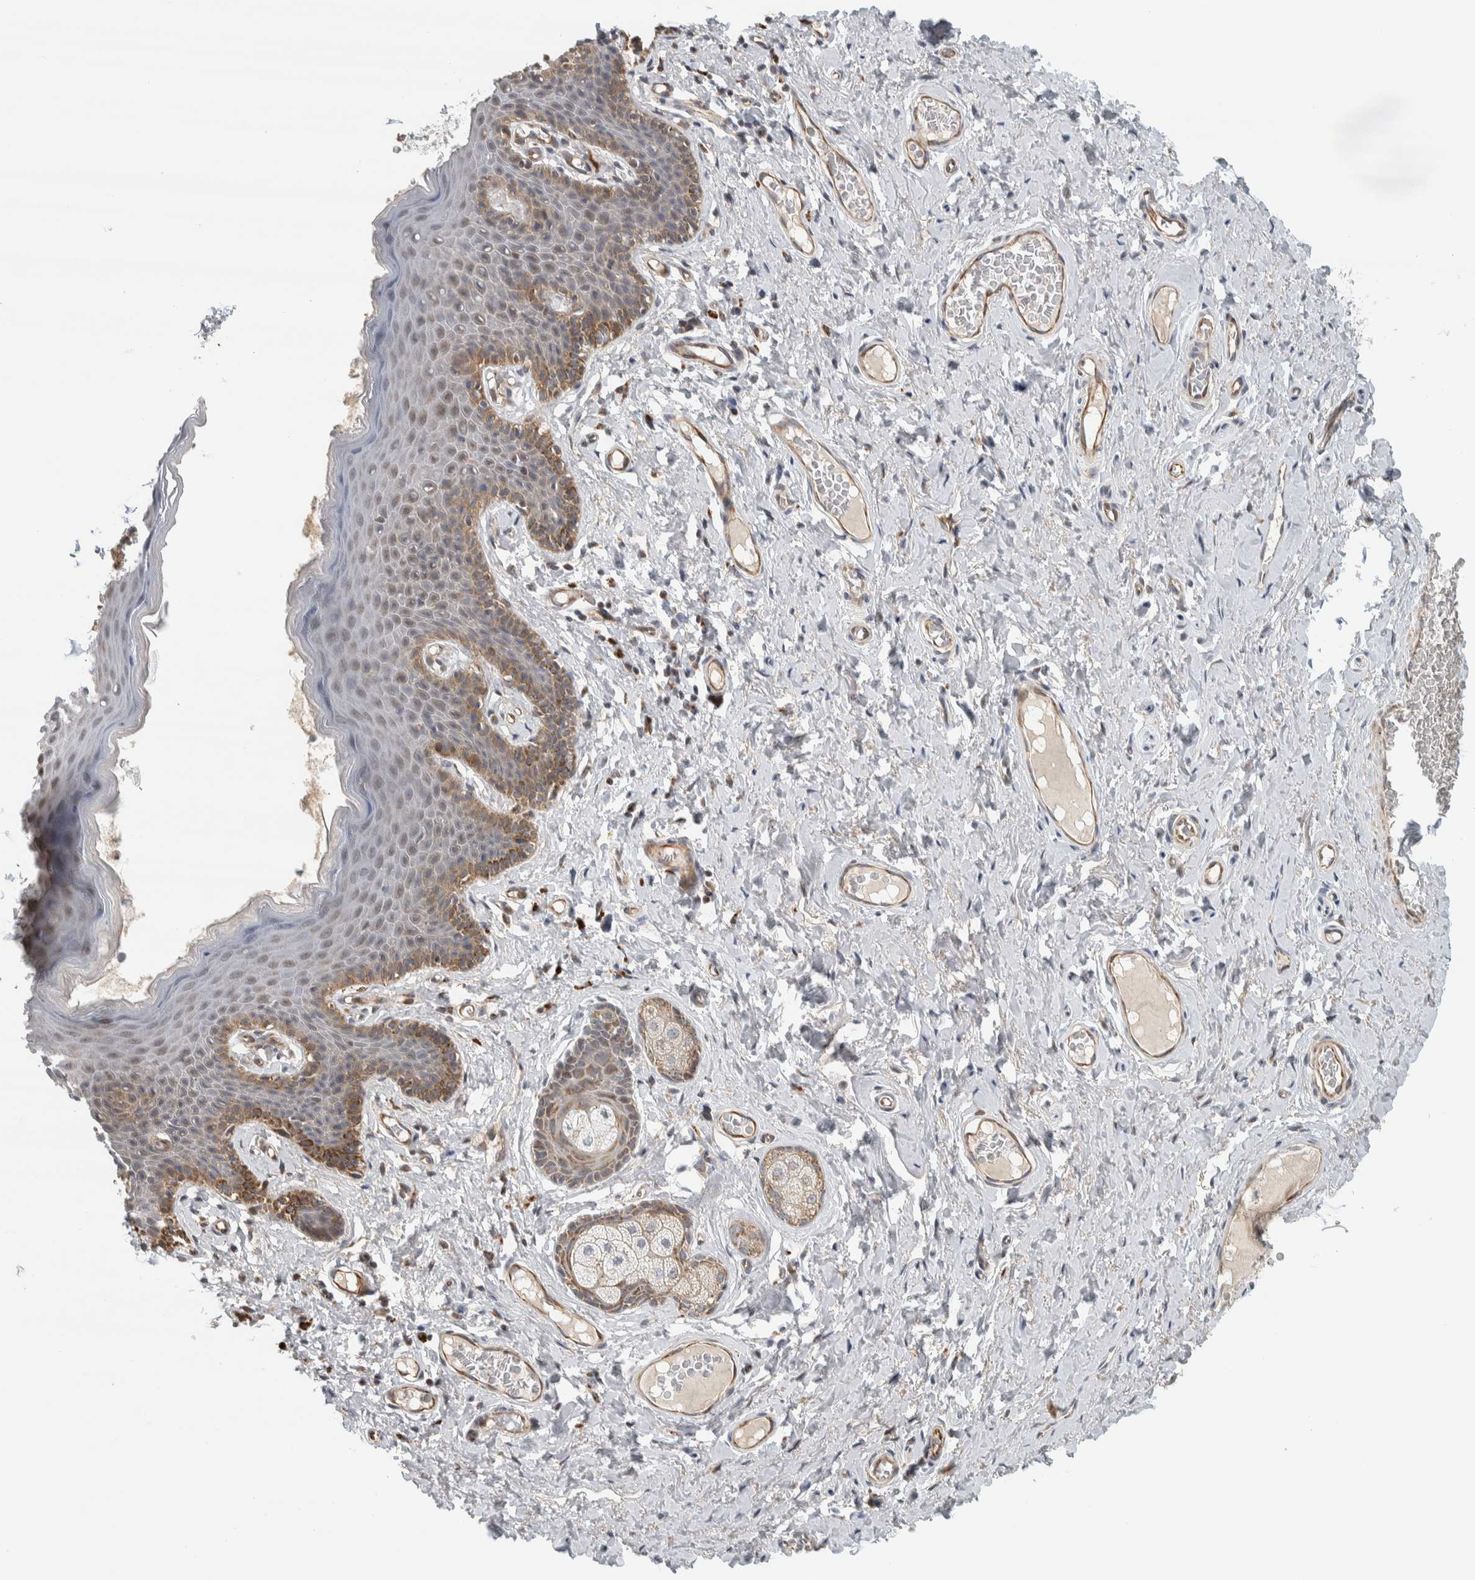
{"staining": {"intensity": "moderate", "quantity": "<25%", "location": "cytoplasmic/membranous"}, "tissue": "skin", "cell_type": "Epidermal cells", "image_type": "normal", "snomed": [{"axis": "morphology", "description": "Normal tissue, NOS"}, {"axis": "topography", "description": "Vulva"}], "caption": "Immunohistochemical staining of benign human skin displays moderate cytoplasmic/membranous protein positivity in approximately <25% of epidermal cells. The staining was performed using DAB to visualize the protein expression in brown, while the nuclei were stained in blue with hematoxylin (Magnification: 20x).", "gene": "AFP", "patient": {"sex": "female", "age": 66}}